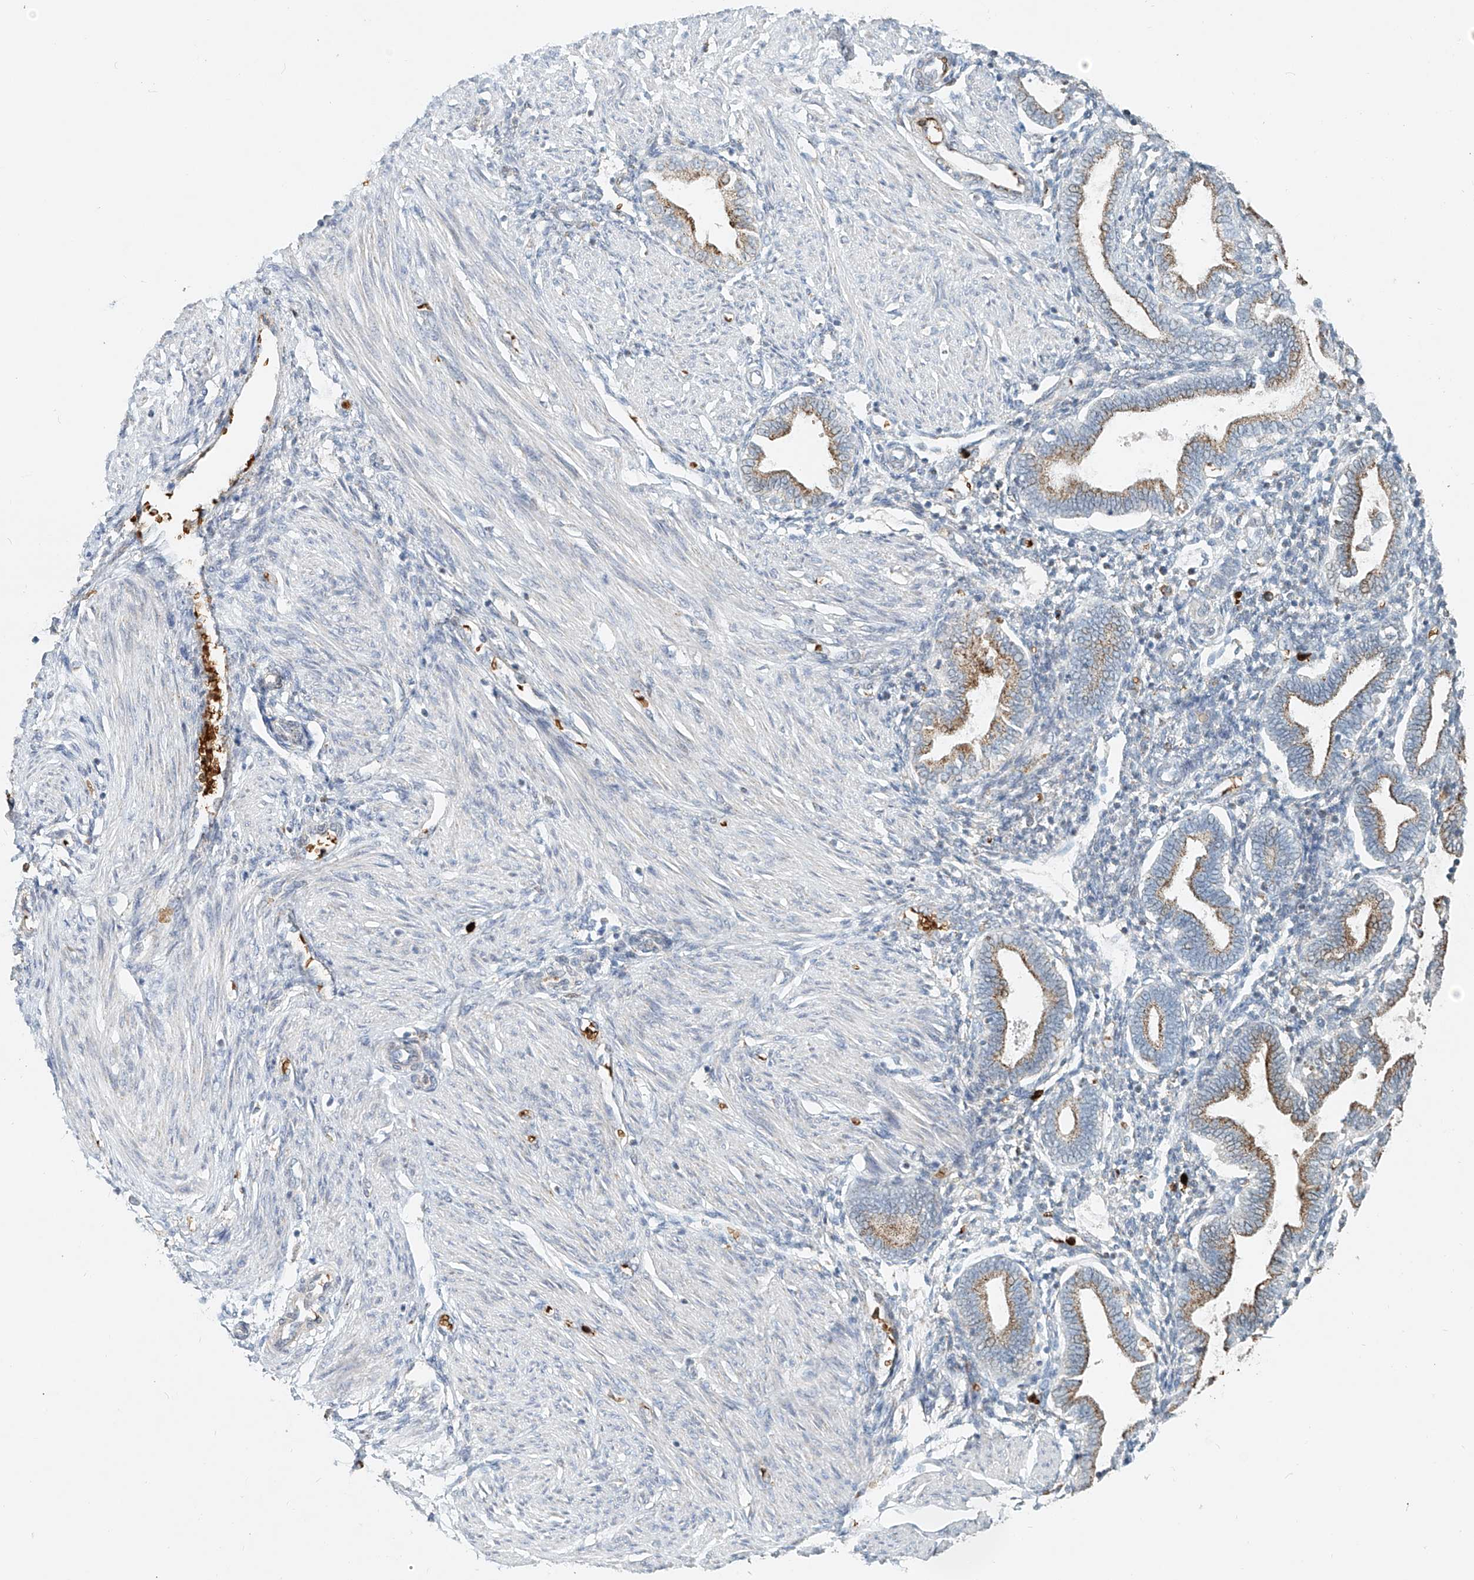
{"staining": {"intensity": "negative", "quantity": "none", "location": "none"}, "tissue": "endometrium", "cell_type": "Cells in endometrial stroma", "image_type": "normal", "snomed": [{"axis": "morphology", "description": "Normal tissue, NOS"}, {"axis": "topography", "description": "Endometrium"}], "caption": "Immunohistochemical staining of unremarkable human endometrium exhibits no significant positivity in cells in endometrial stroma.", "gene": "PTPRA", "patient": {"sex": "female", "age": 53}}